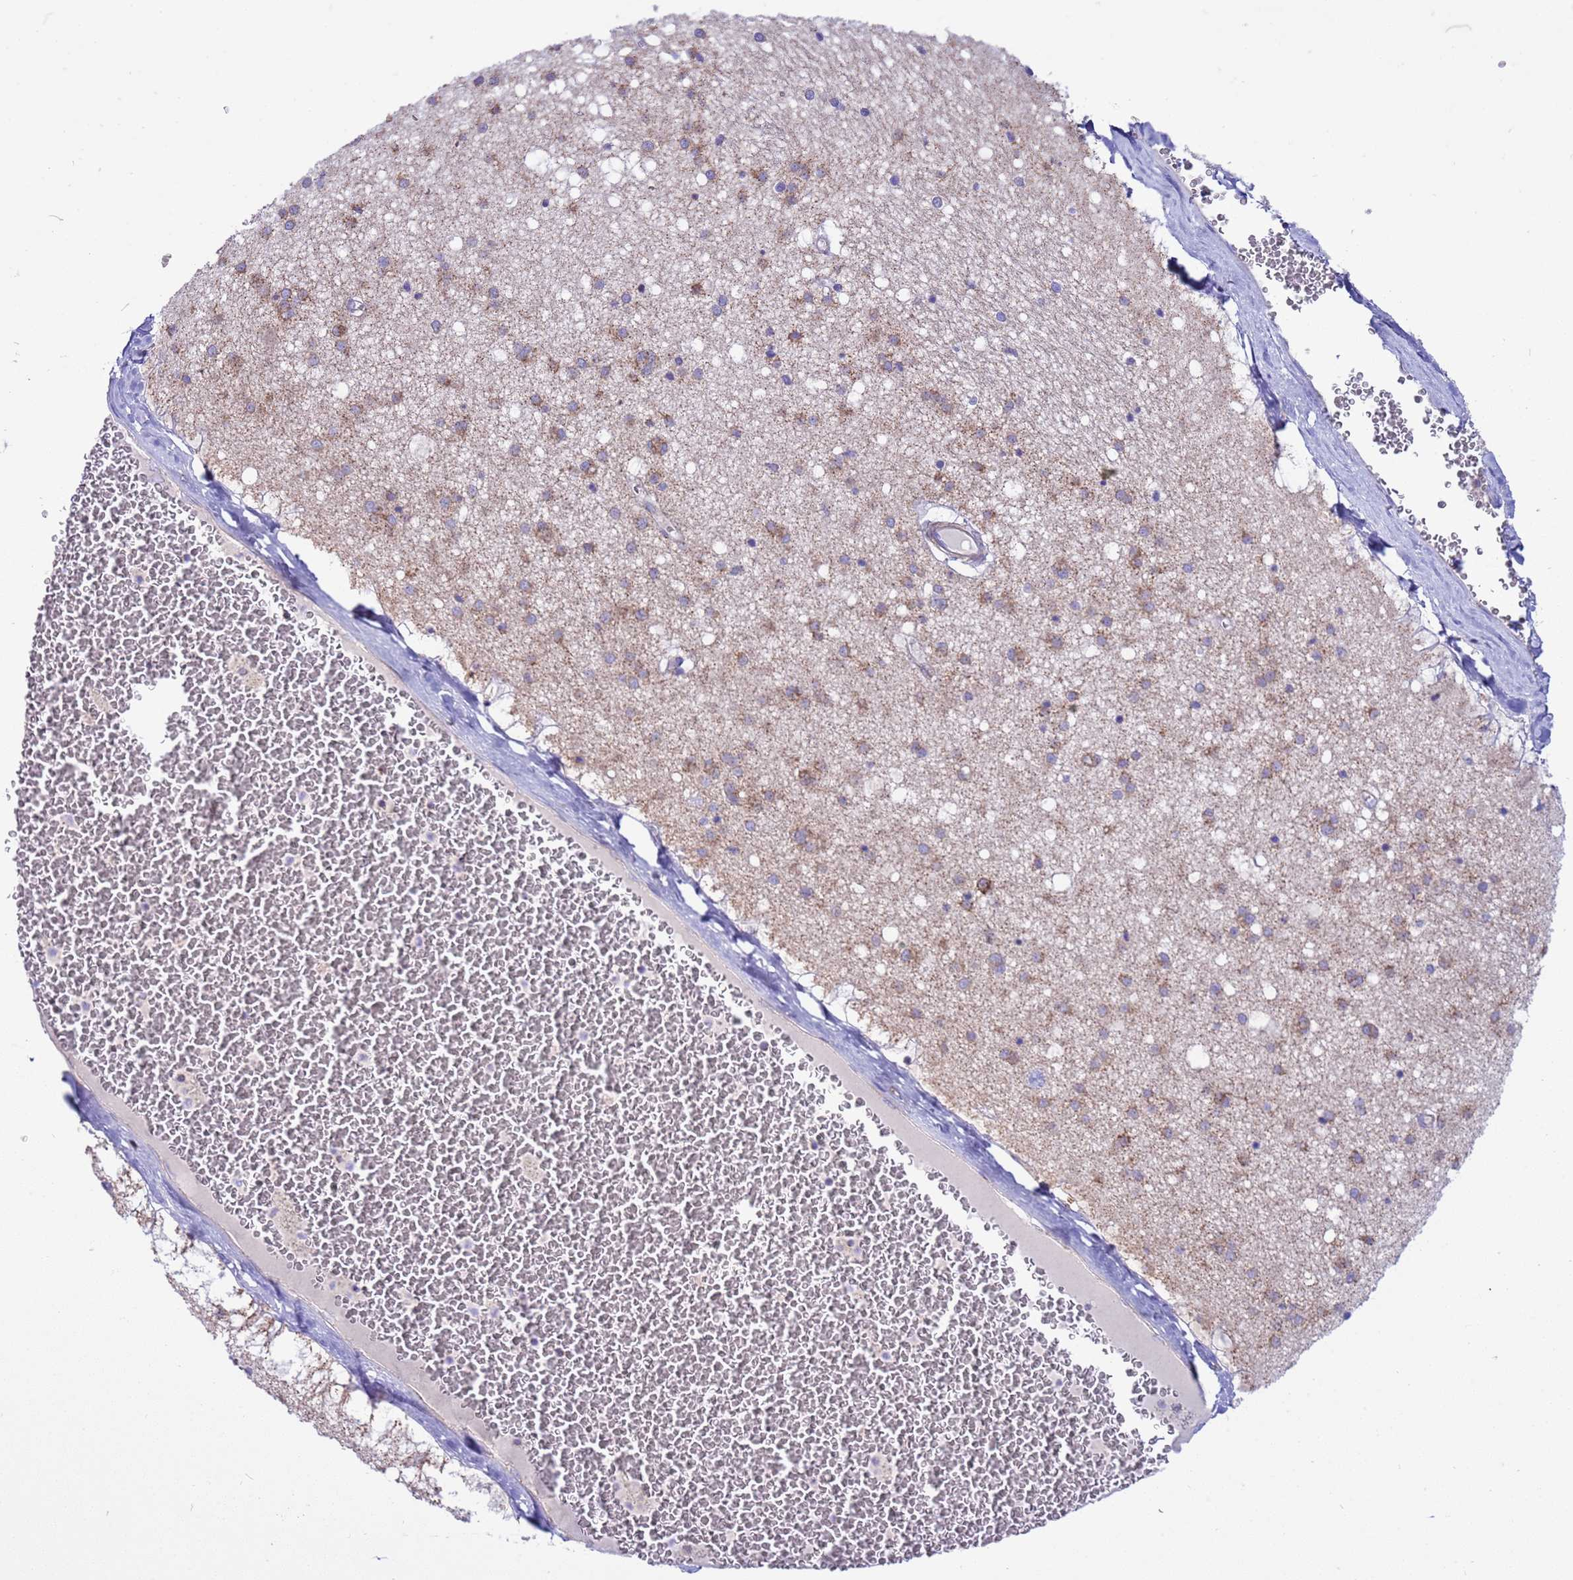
{"staining": {"intensity": "moderate", "quantity": "<25%", "location": "cytoplasmic/membranous"}, "tissue": "caudate", "cell_type": "Glial cells", "image_type": "normal", "snomed": [{"axis": "morphology", "description": "Normal tissue, NOS"}, {"axis": "topography", "description": "Lateral ventricle wall"}], "caption": "Immunohistochemical staining of benign caudate demonstrates low levels of moderate cytoplasmic/membranous expression in approximately <25% of glial cells. Using DAB (brown) and hematoxylin (blue) stains, captured at high magnification using brightfield microscopy.", "gene": "RNF165", "patient": {"sex": "male", "age": 37}}